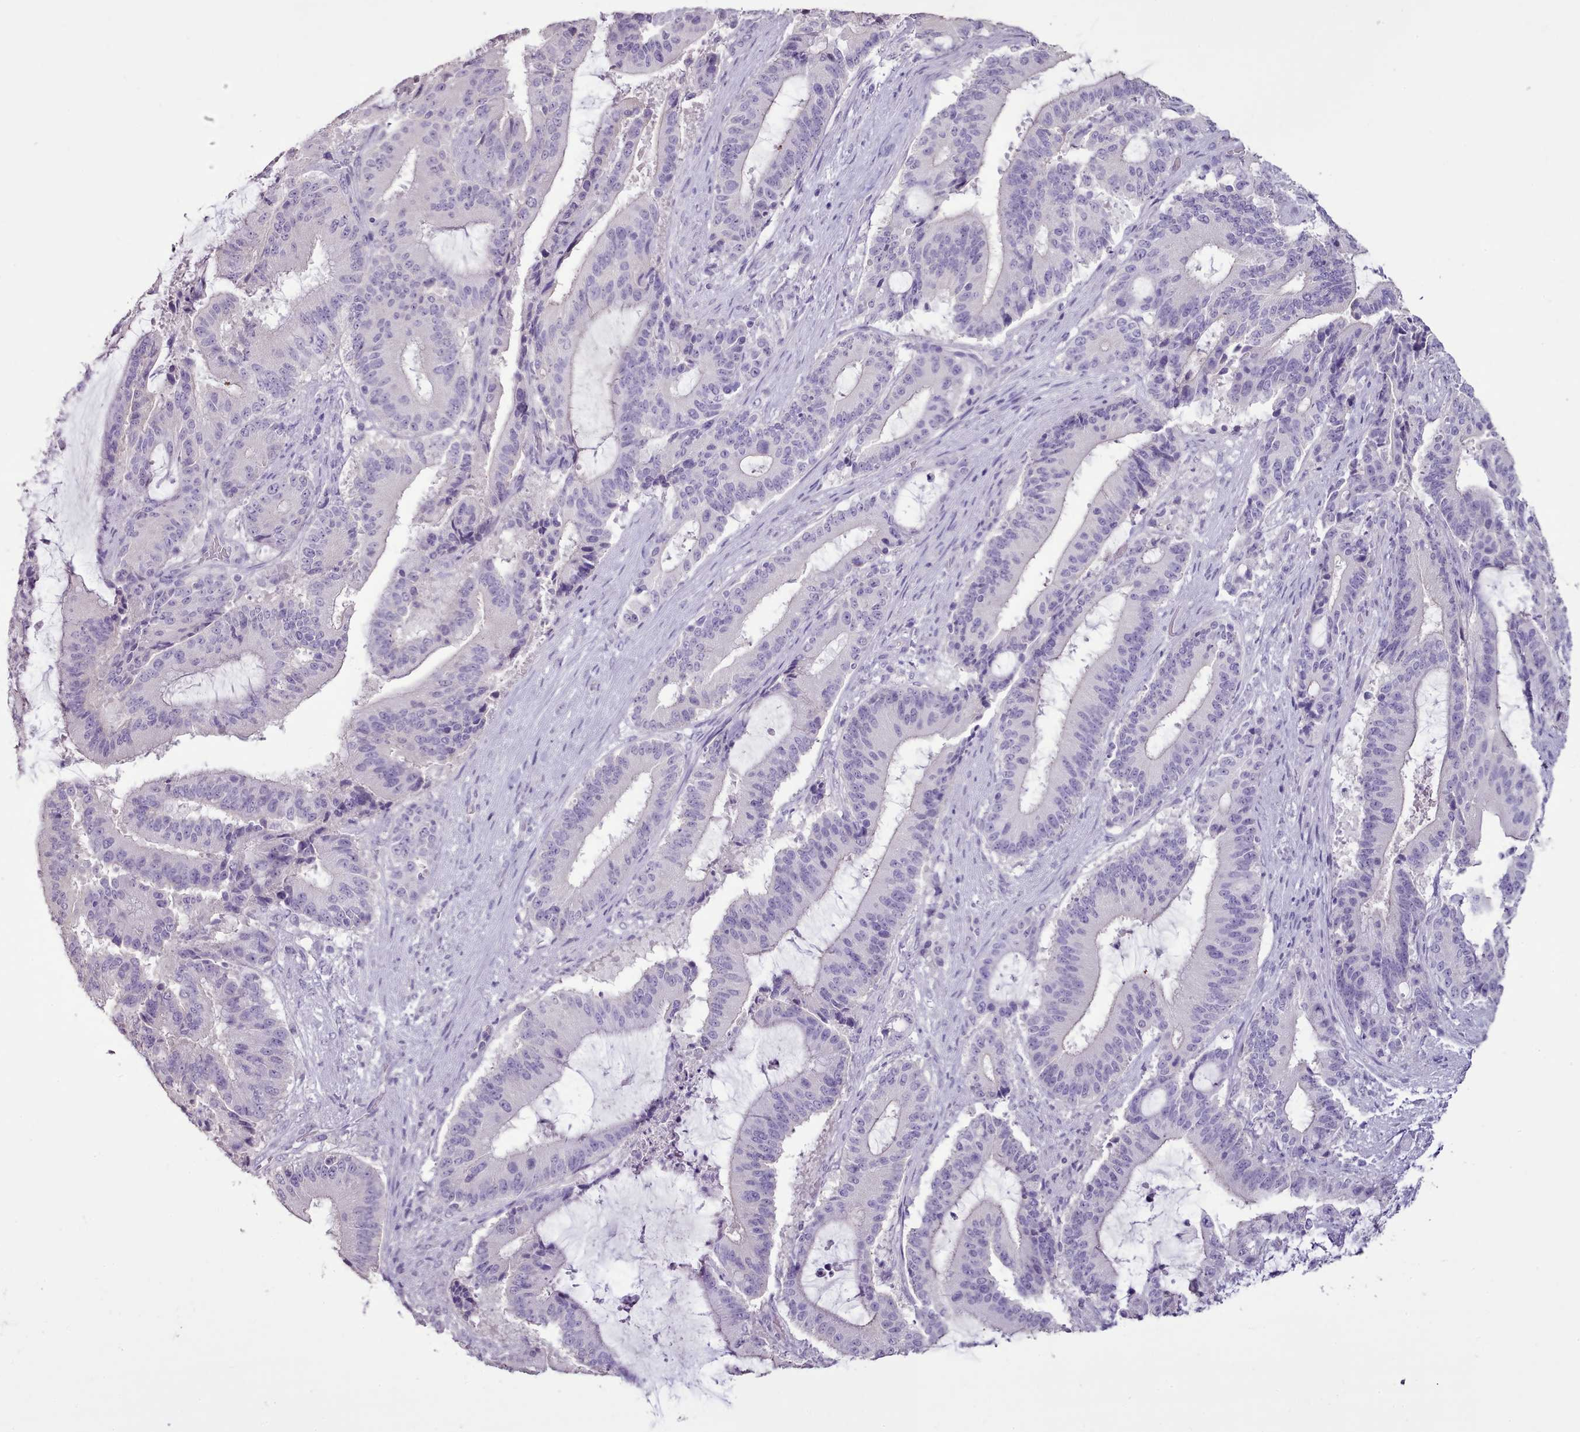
{"staining": {"intensity": "negative", "quantity": "none", "location": "none"}, "tissue": "liver cancer", "cell_type": "Tumor cells", "image_type": "cancer", "snomed": [{"axis": "morphology", "description": "Normal tissue, NOS"}, {"axis": "morphology", "description": "Cholangiocarcinoma"}, {"axis": "topography", "description": "Liver"}, {"axis": "topography", "description": "Peripheral nerve tissue"}], "caption": "This is a micrograph of immunohistochemistry (IHC) staining of cholangiocarcinoma (liver), which shows no positivity in tumor cells.", "gene": "BLOC1S2", "patient": {"sex": "female", "age": 73}}